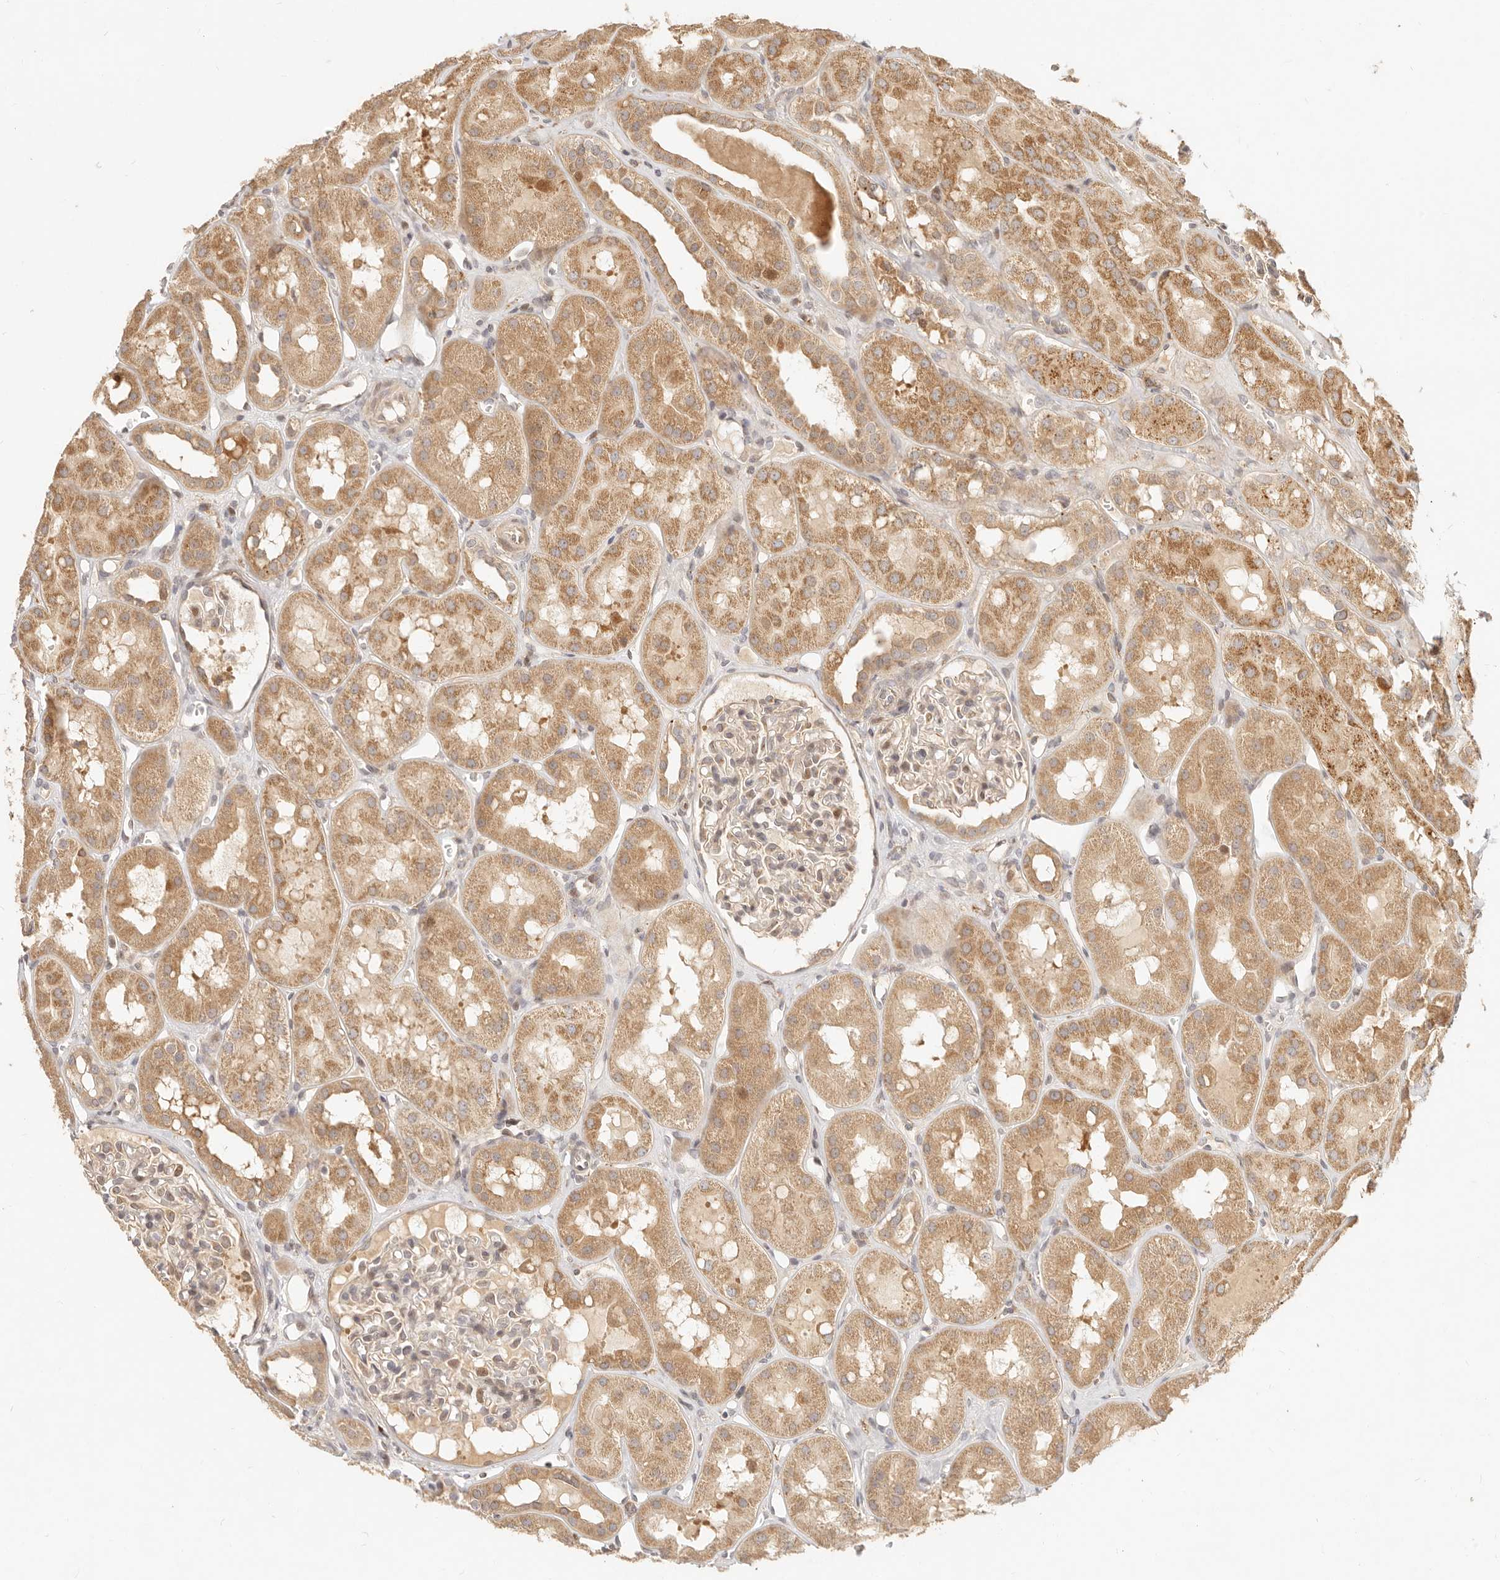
{"staining": {"intensity": "weak", "quantity": ">75%", "location": "cytoplasmic/membranous"}, "tissue": "kidney", "cell_type": "Cells in glomeruli", "image_type": "normal", "snomed": [{"axis": "morphology", "description": "Normal tissue, NOS"}, {"axis": "topography", "description": "Kidney"}], "caption": "Cells in glomeruli show low levels of weak cytoplasmic/membranous positivity in approximately >75% of cells in normal kidney.", "gene": "TIMM17A", "patient": {"sex": "male", "age": 16}}